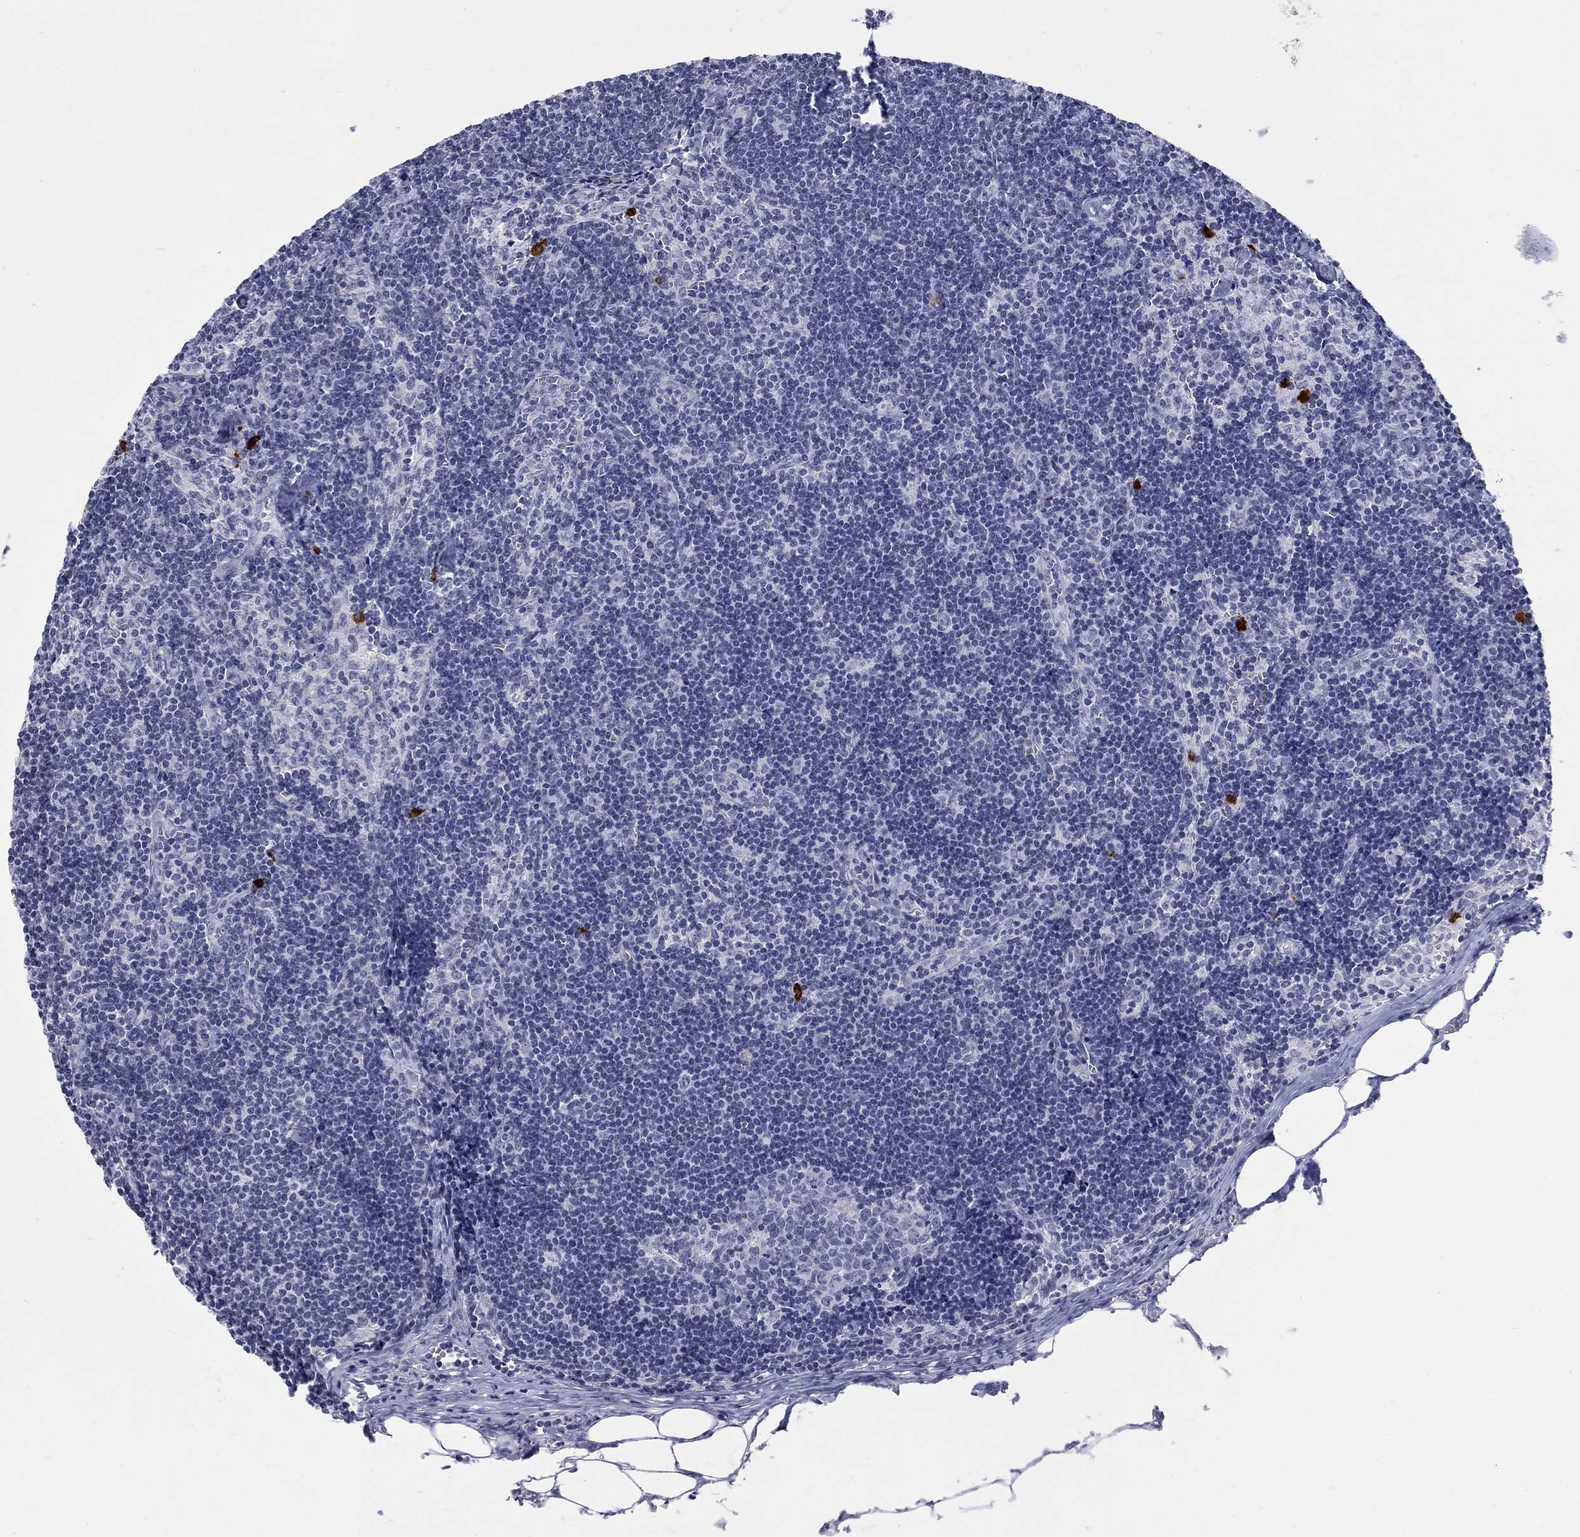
{"staining": {"intensity": "negative", "quantity": "none", "location": "none"}, "tissue": "lymph node", "cell_type": "Germinal center cells", "image_type": "normal", "snomed": [{"axis": "morphology", "description": "Normal tissue, NOS"}, {"axis": "topography", "description": "Lymph node"}], "caption": "DAB (3,3'-diaminobenzidine) immunohistochemical staining of normal lymph node demonstrates no significant staining in germinal center cells. The staining is performed using DAB (3,3'-diaminobenzidine) brown chromogen with nuclei counter-stained in using hematoxylin.", "gene": "ECEL1", "patient": {"sex": "female", "age": 51}}